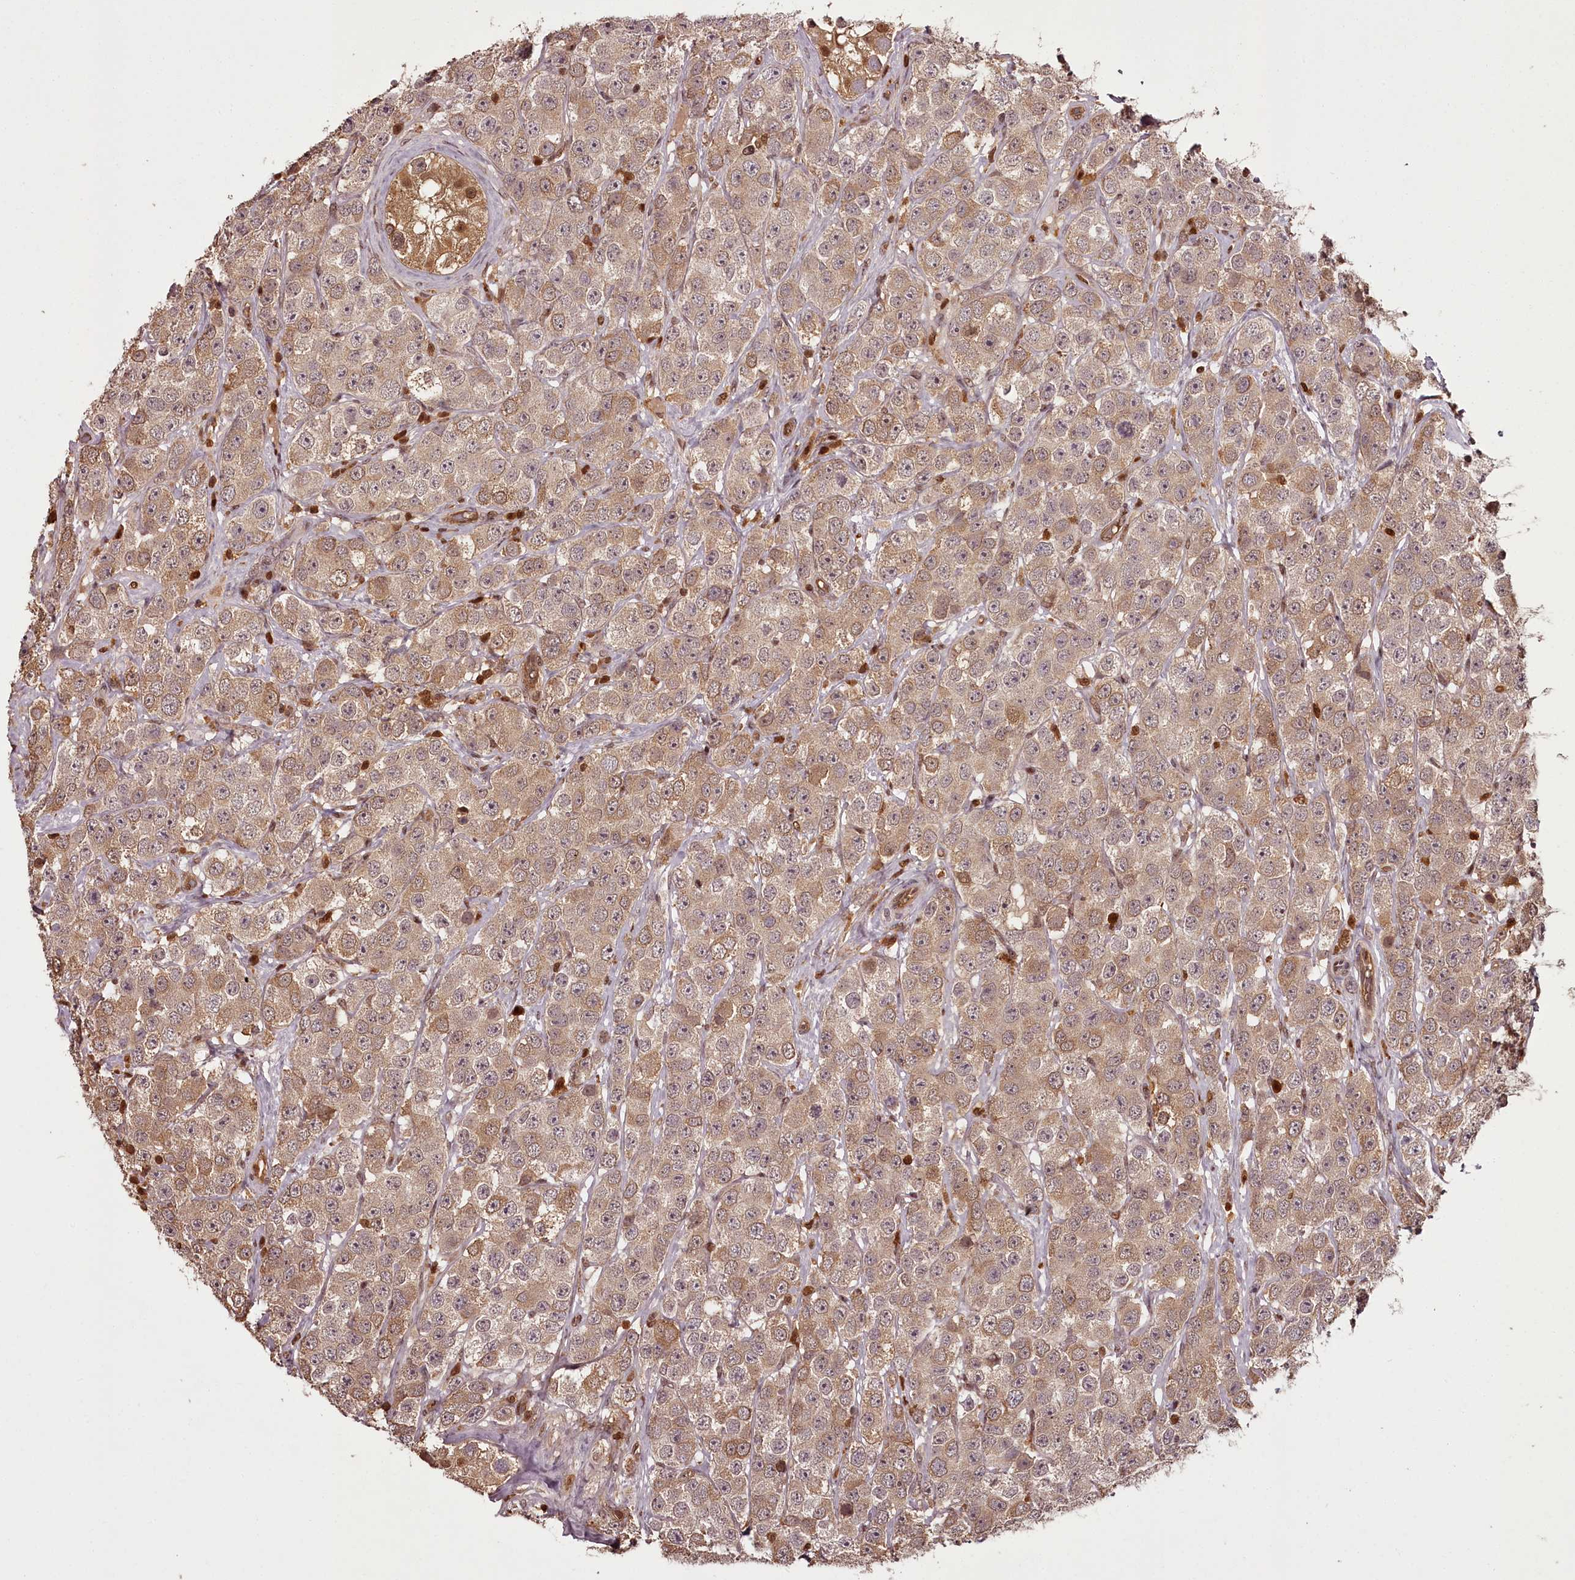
{"staining": {"intensity": "moderate", "quantity": ">75%", "location": "cytoplasmic/membranous"}, "tissue": "testis cancer", "cell_type": "Tumor cells", "image_type": "cancer", "snomed": [{"axis": "morphology", "description": "Seminoma, NOS"}, {"axis": "topography", "description": "Testis"}], "caption": "The immunohistochemical stain shows moderate cytoplasmic/membranous positivity in tumor cells of seminoma (testis) tissue.", "gene": "NPRL2", "patient": {"sex": "male", "age": 28}}